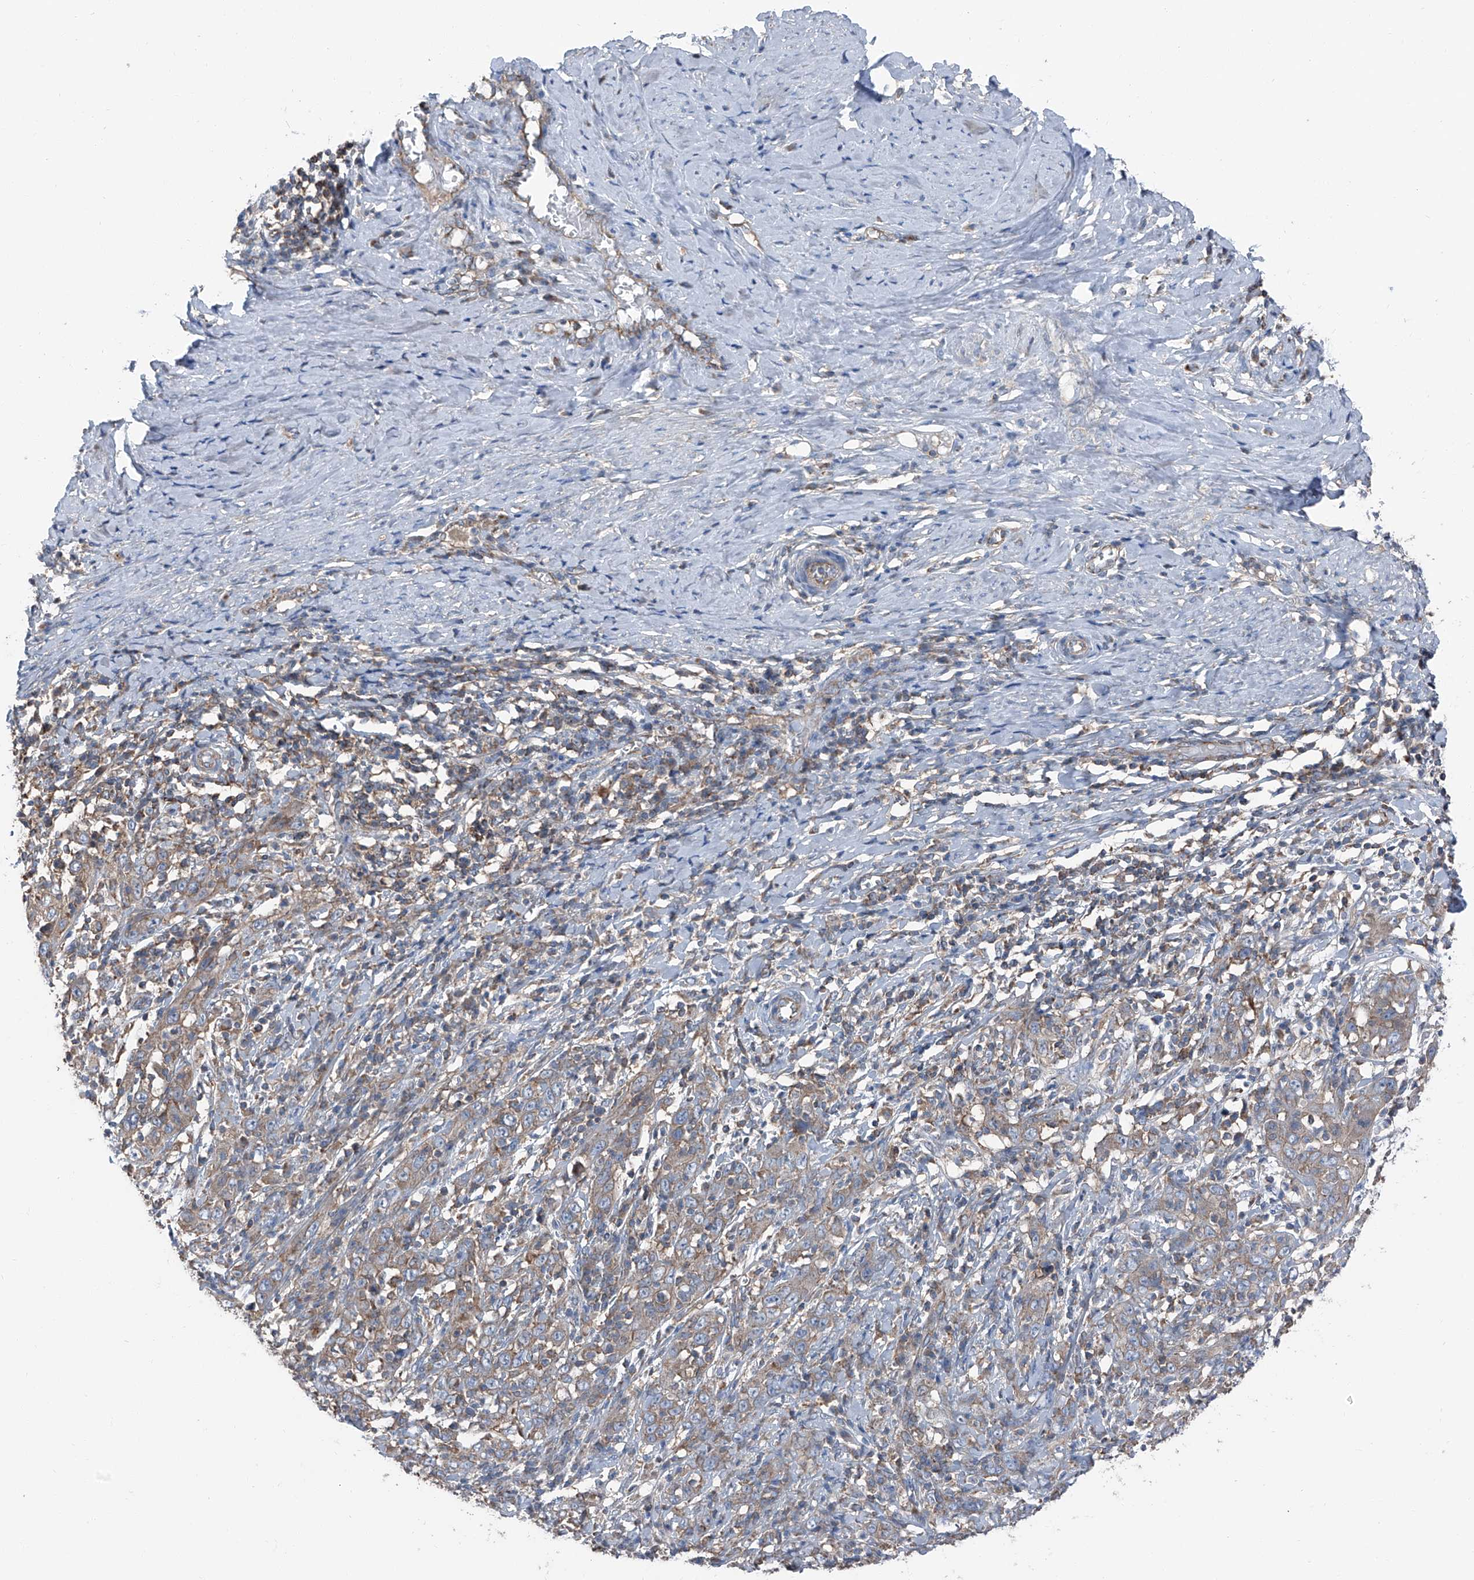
{"staining": {"intensity": "negative", "quantity": "none", "location": "none"}, "tissue": "cervical cancer", "cell_type": "Tumor cells", "image_type": "cancer", "snomed": [{"axis": "morphology", "description": "Squamous cell carcinoma, NOS"}, {"axis": "topography", "description": "Cervix"}], "caption": "This is a photomicrograph of IHC staining of cervical cancer, which shows no expression in tumor cells.", "gene": "GPR142", "patient": {"sex": "female", "age": 46}}